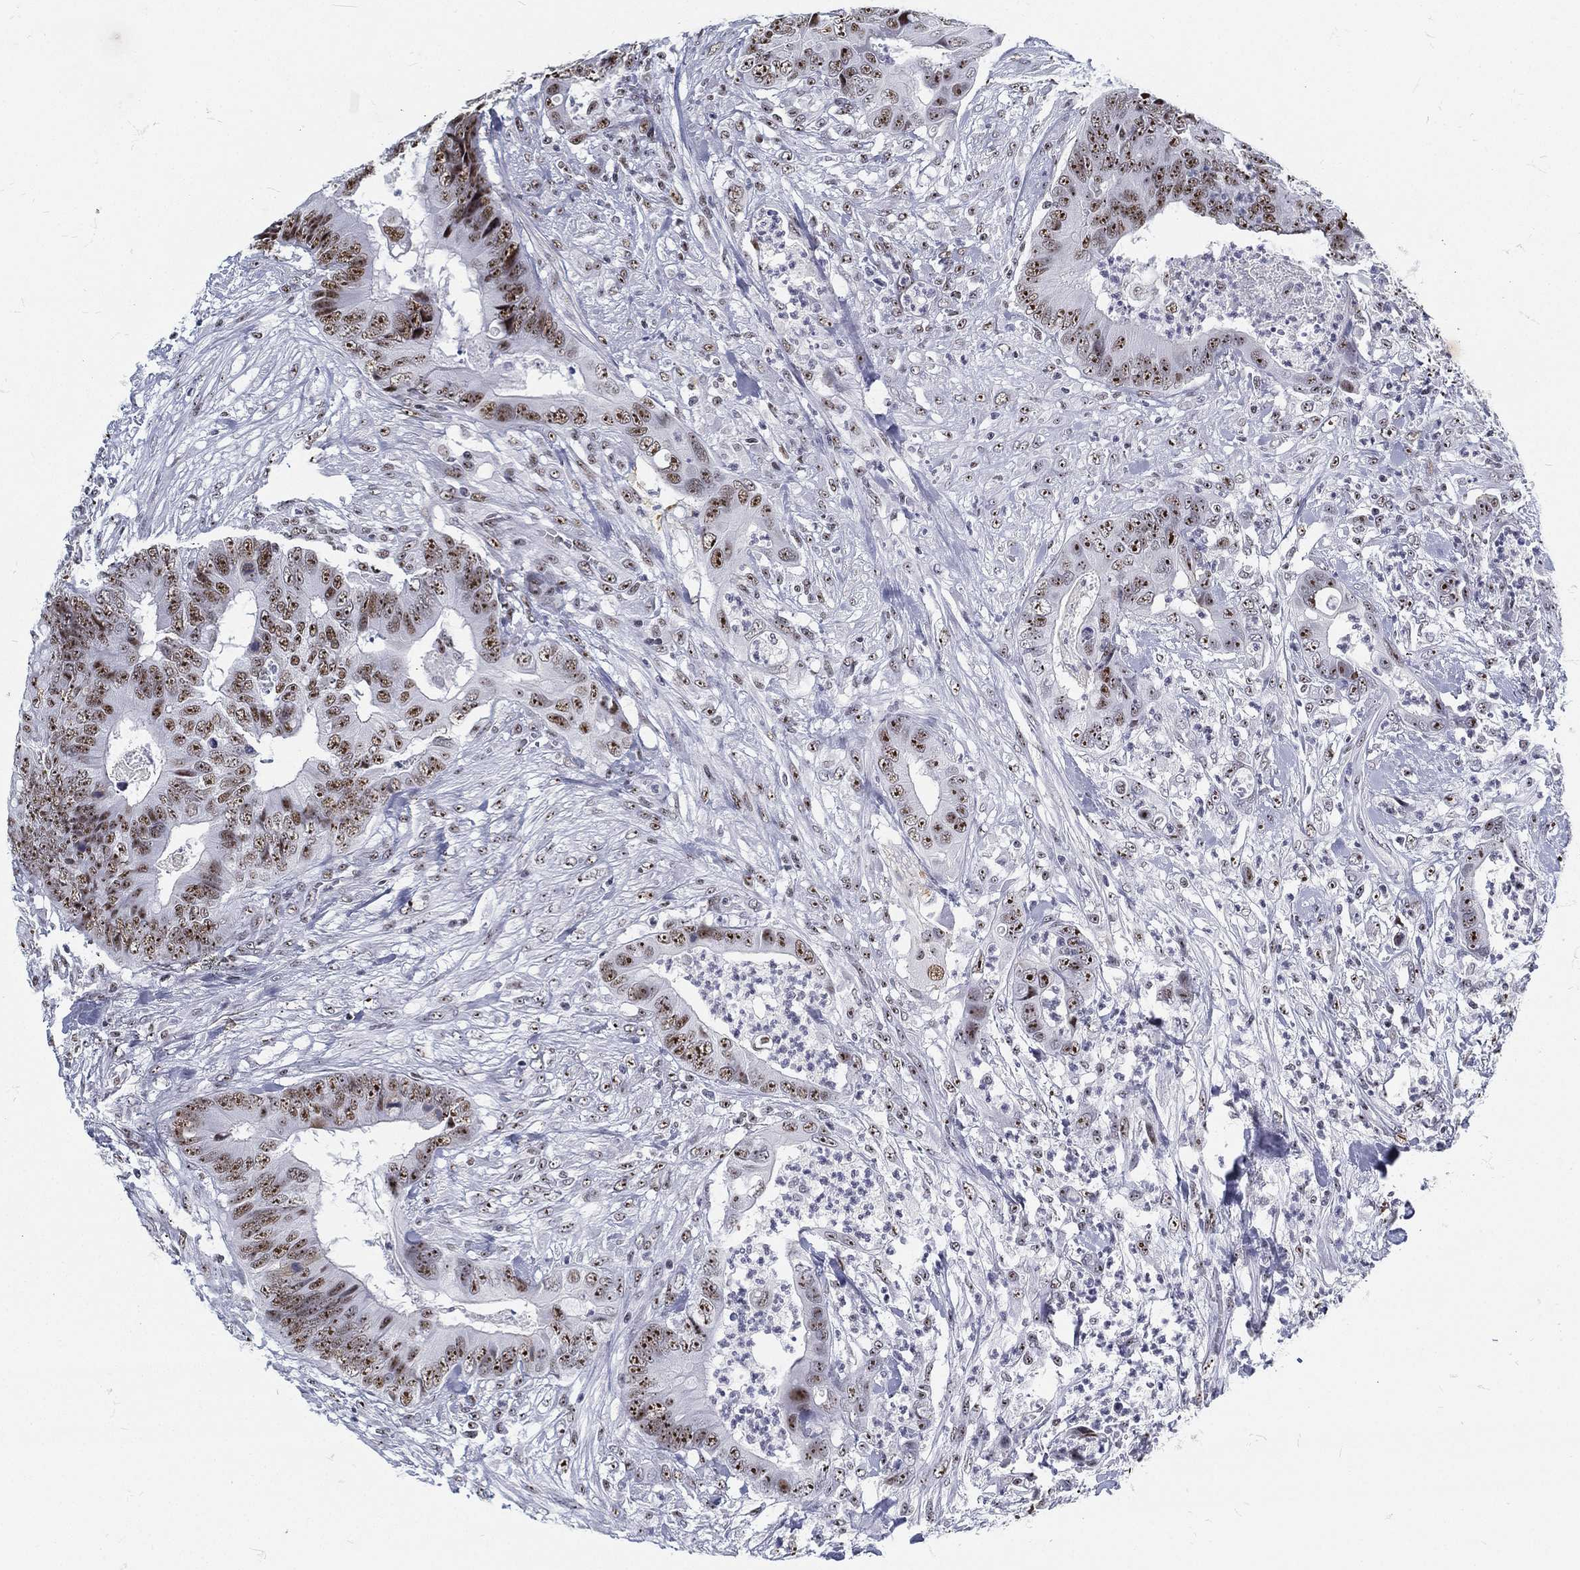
{"staining": {"intensity": "weak", "quantity": ">75%", "location": "nuclear"}, "tissue": "colorectal cancer", "cell_type": "Tumor cells", "image_type": "cancer", "snomed": [{"axis": "morphology", "description": "Adenocarcinoma, NOS"}, {"axis": "topography", "description": "Colon"}], "caption": "Weak nuclear staining is appreciated in about >75% of tumor cells in colorectal adenocarcinoma. The protein of interest is stained brown, and the nuclei are stained in blue (DAB IHC with brightfield microscopy, high magnification).", "gene": "MAPK8IP1", "patient": {"sex": "male", "age": 84}}